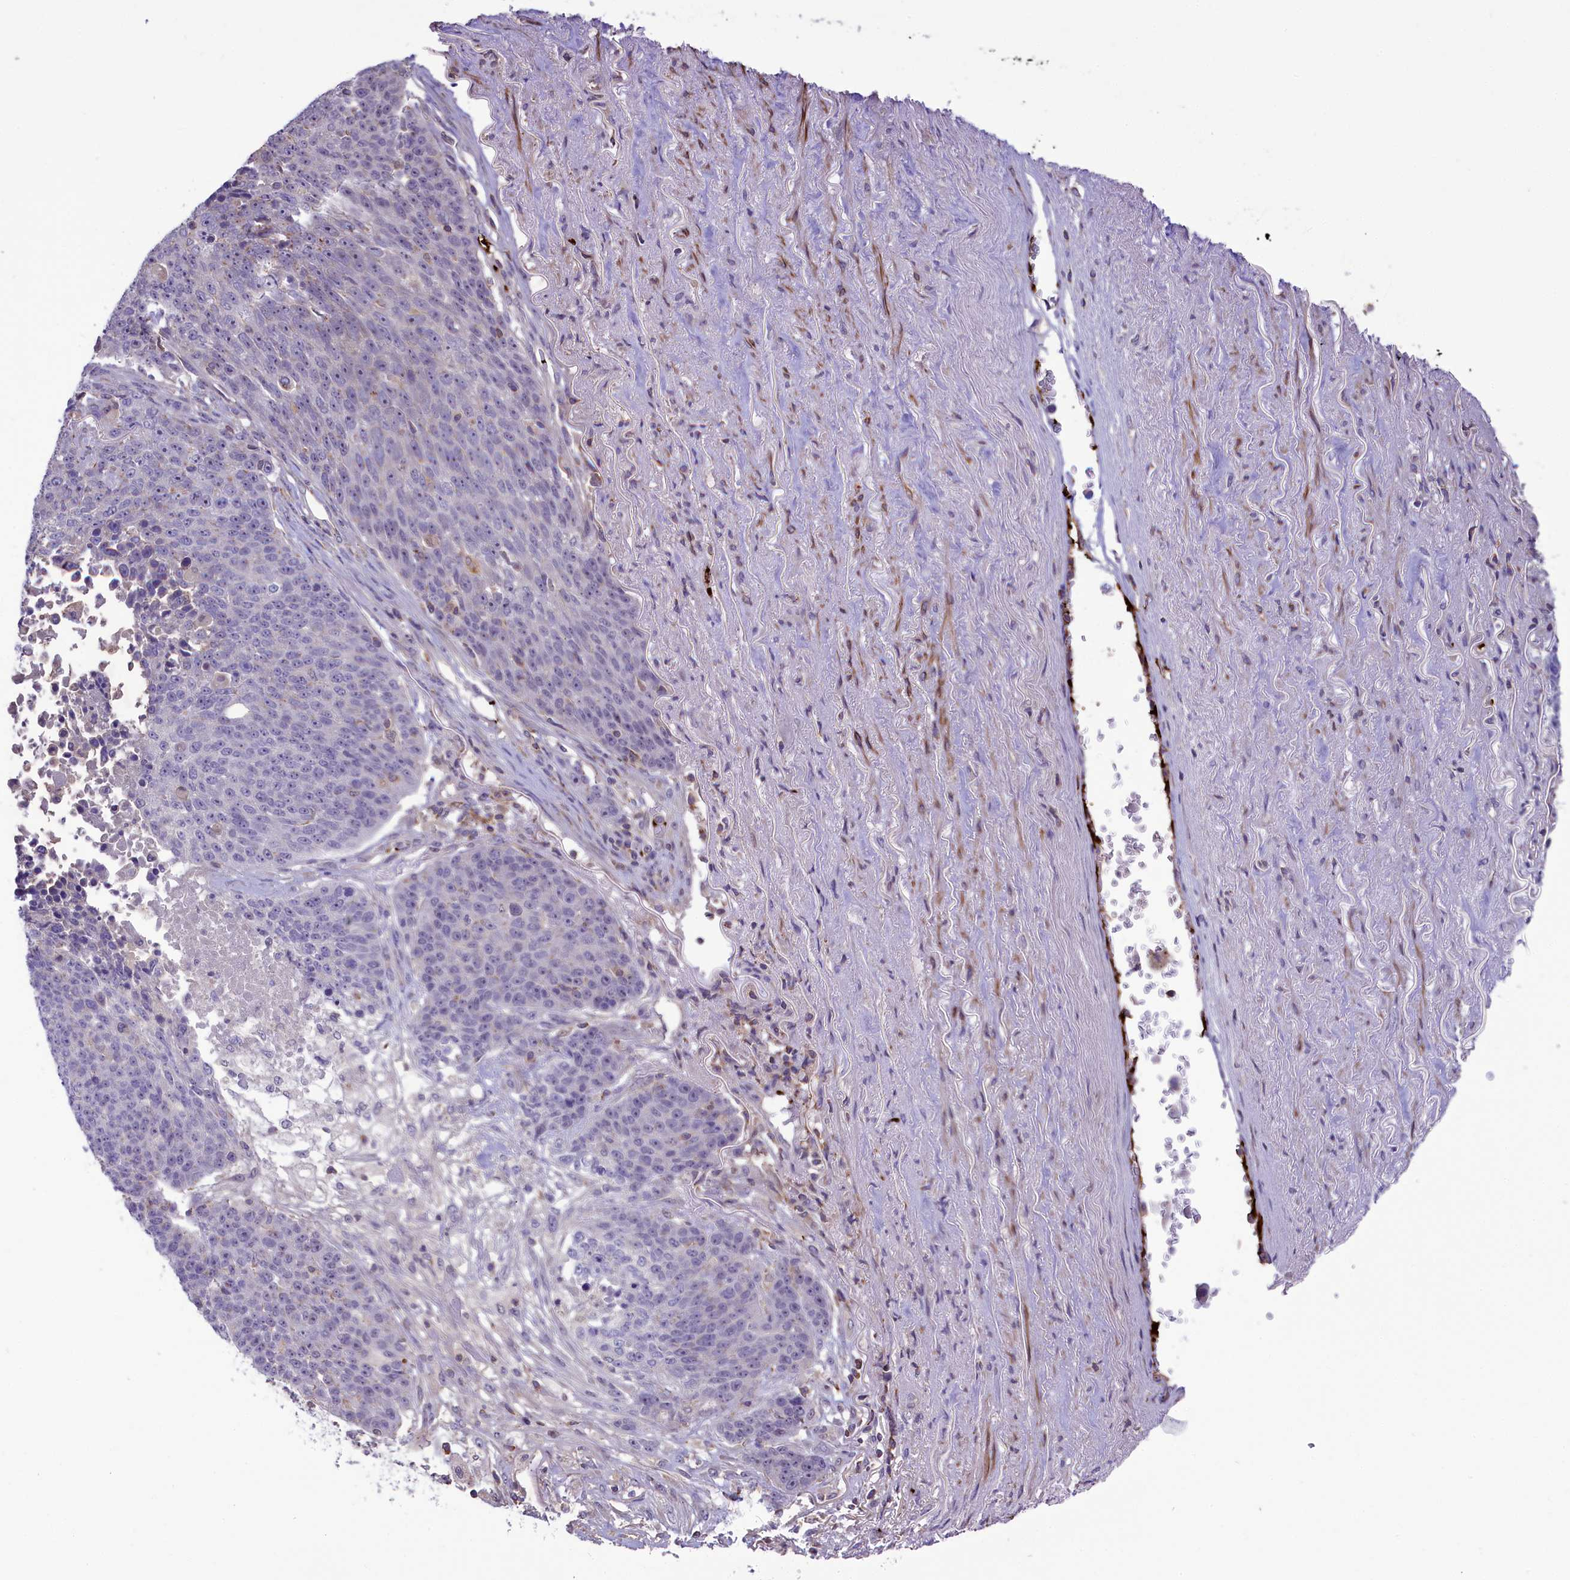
{"staining": {"intensity": "negative", "quantity": "none", "location": "none"}, "tissue": "lung cancer", "cell_type": "Tumor cells", "image_type": "cancer", "snomed": [{"axis": "morphology", "description": "Normal tissue, NOS"}, {"axis": "morphology", "description": "Squamous cell carcinoma, NOS"}, {"axis": "topography", "description": "Lymph node"}, {"axis": "topography", "description": "Lung"}], "caption": "Tumor cells show no significant expression in lung cancer (squamous cell carcinoma).", "gene": "HEATR3", "patient": {"sex": "male", "age": 66}}